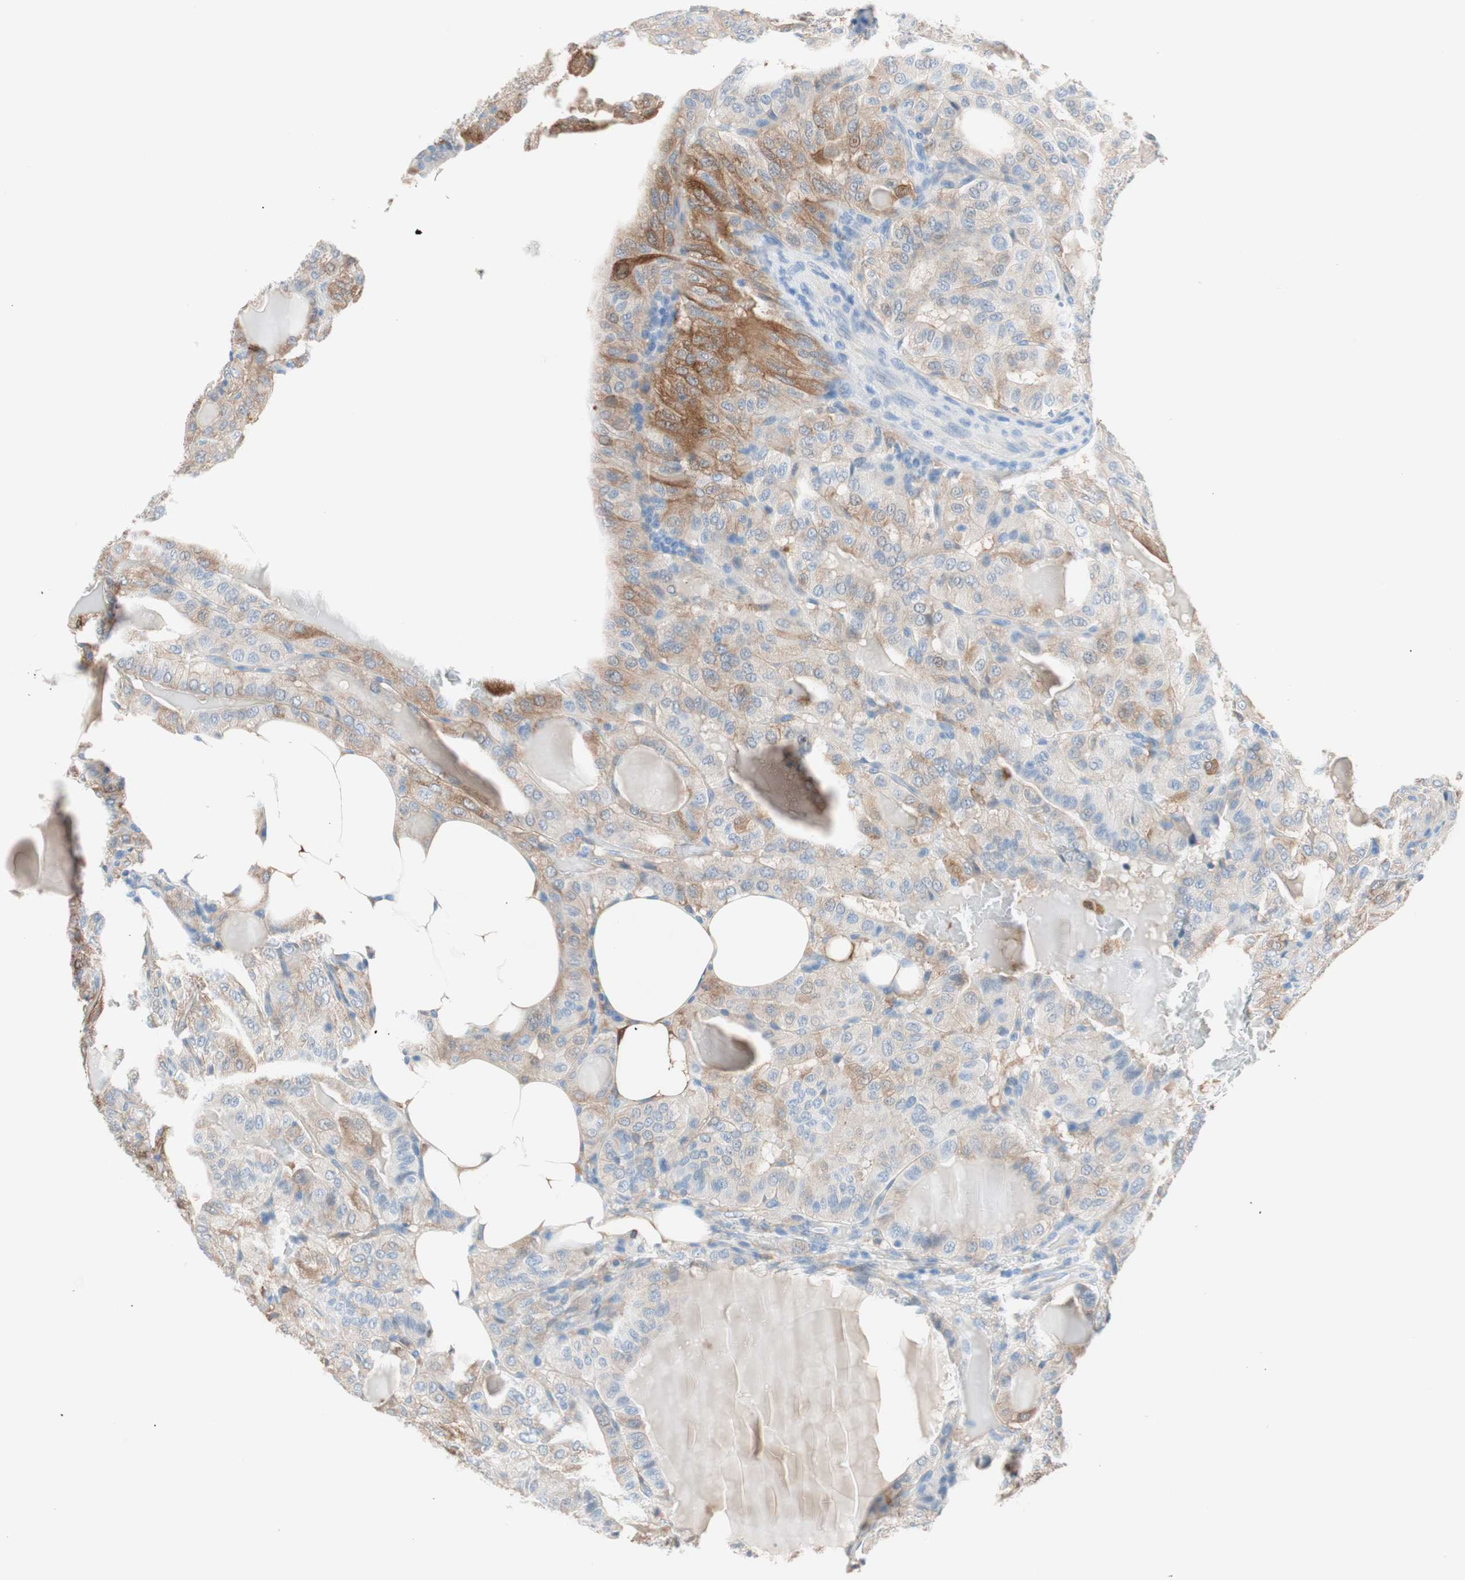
{"staining": {"intensity": "weak", "quantity": "25%-75%", "location": "cytoplasmic/membranous"}, "tissue": "thyroid cancer", "cell_type": "Tumor cells", "image_type": "cancer", "snomed": [{"axis": "morphology", "description": "Papillary adenocarcinoma, NOS"}, {"axis": "topography", "description": "Thyroid gland"}], "caption": "Thyroid cancer (papillary adenocarcinoma) tissue exhibits weak cytoplasmic/membranous positivity in approximately 25%-75% of tumor cells, visualized by immunohistochemistry.", "gene": "GLUL", "patient": {"sex": "male", "age": 77}}